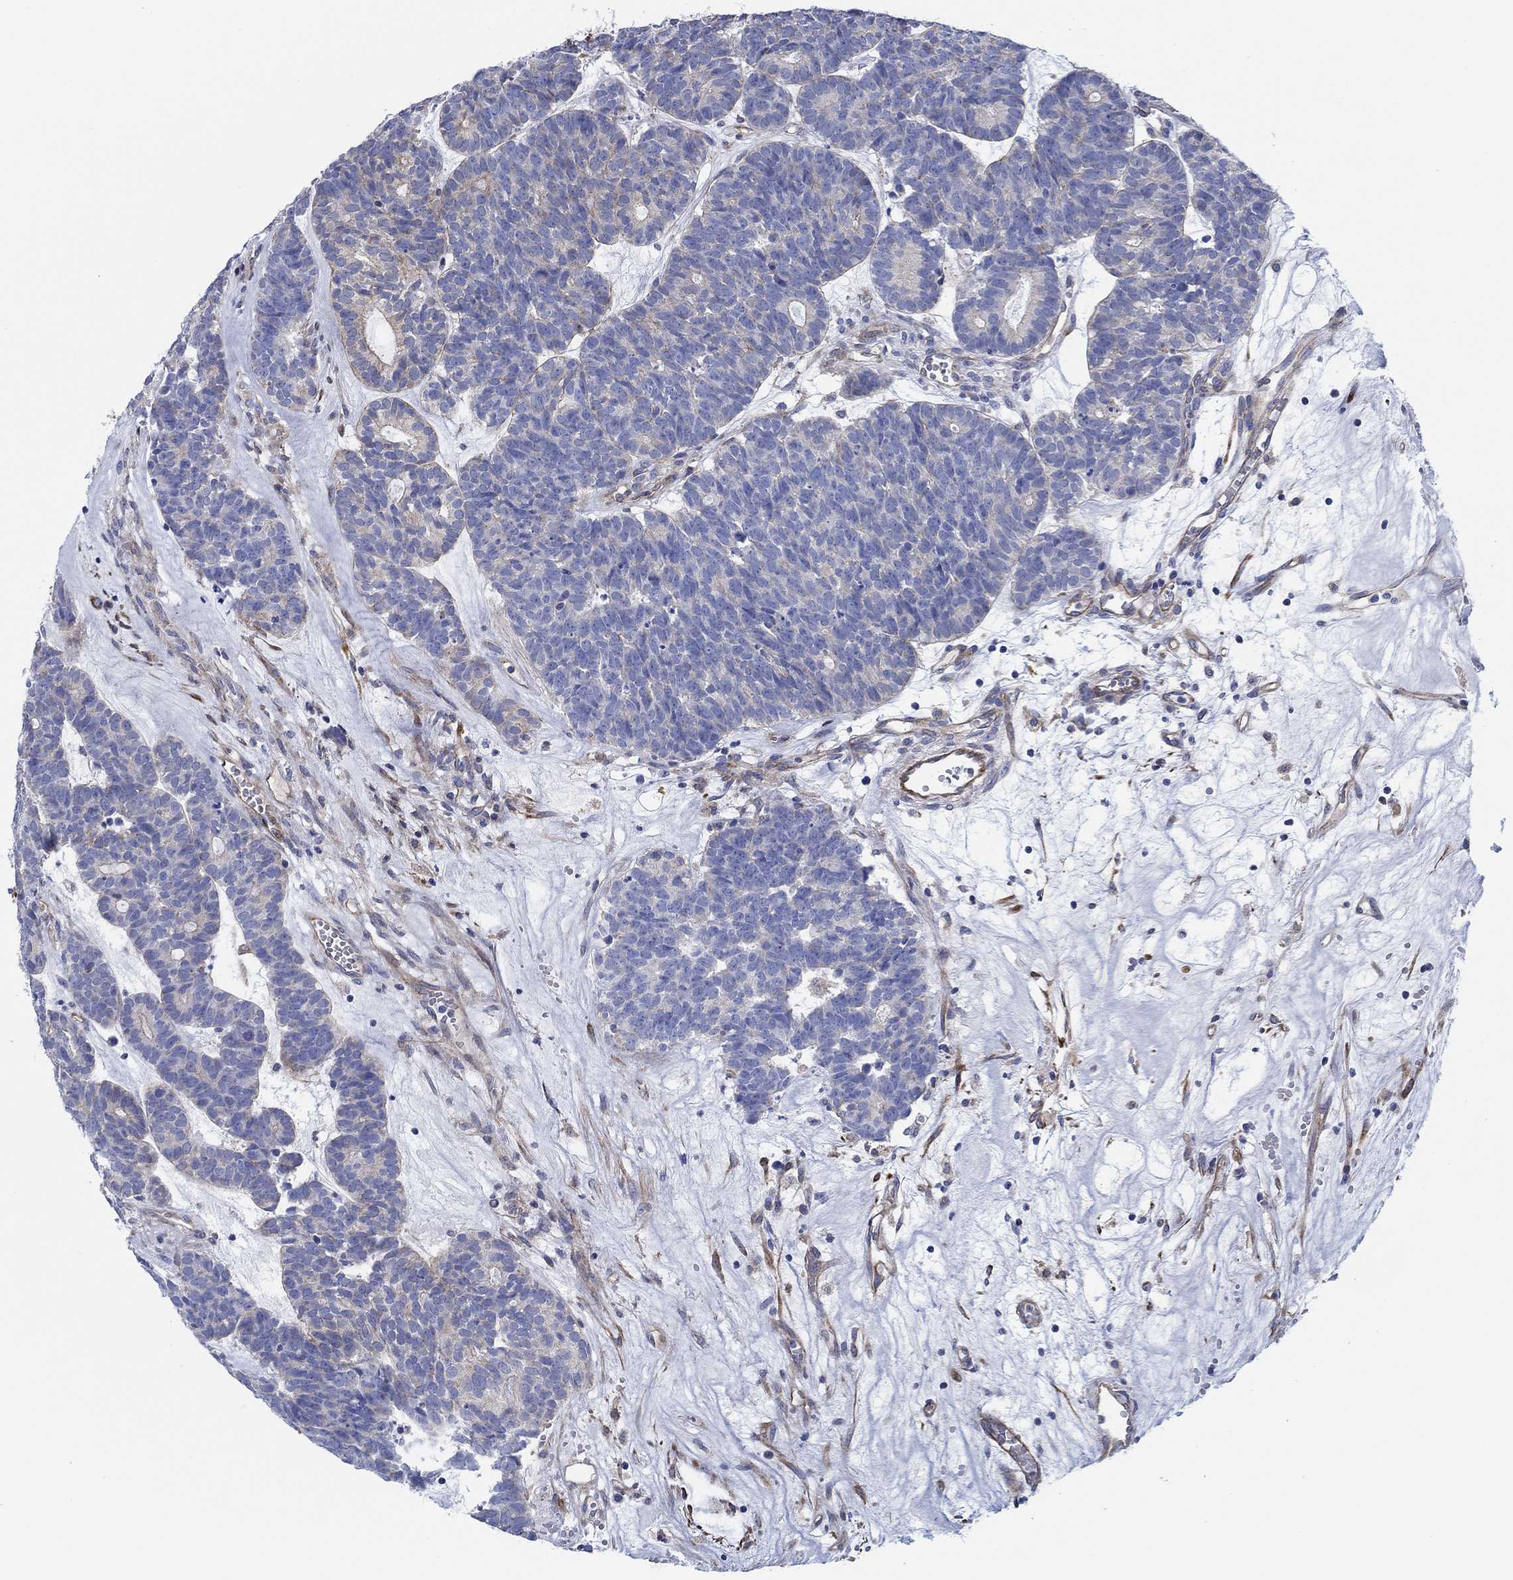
{"staining": {"intensity": "negative", "quantity": "none", "location": "none"}, "tissue": "head and neck cancer", "cell_type": "Tumor cells", "image_type": "cancer", "snomed": [{"axis": "morphology", "description": "Adenocarcinoma, NOS"}, {"axis": "topography", "description": "Head-Neck"}], "caption": "There is no significant expression in tumor cells of head and neck adenocarcinoma.", "gene": "FMN1", "patient": {"sex": "female", "age": 81}}